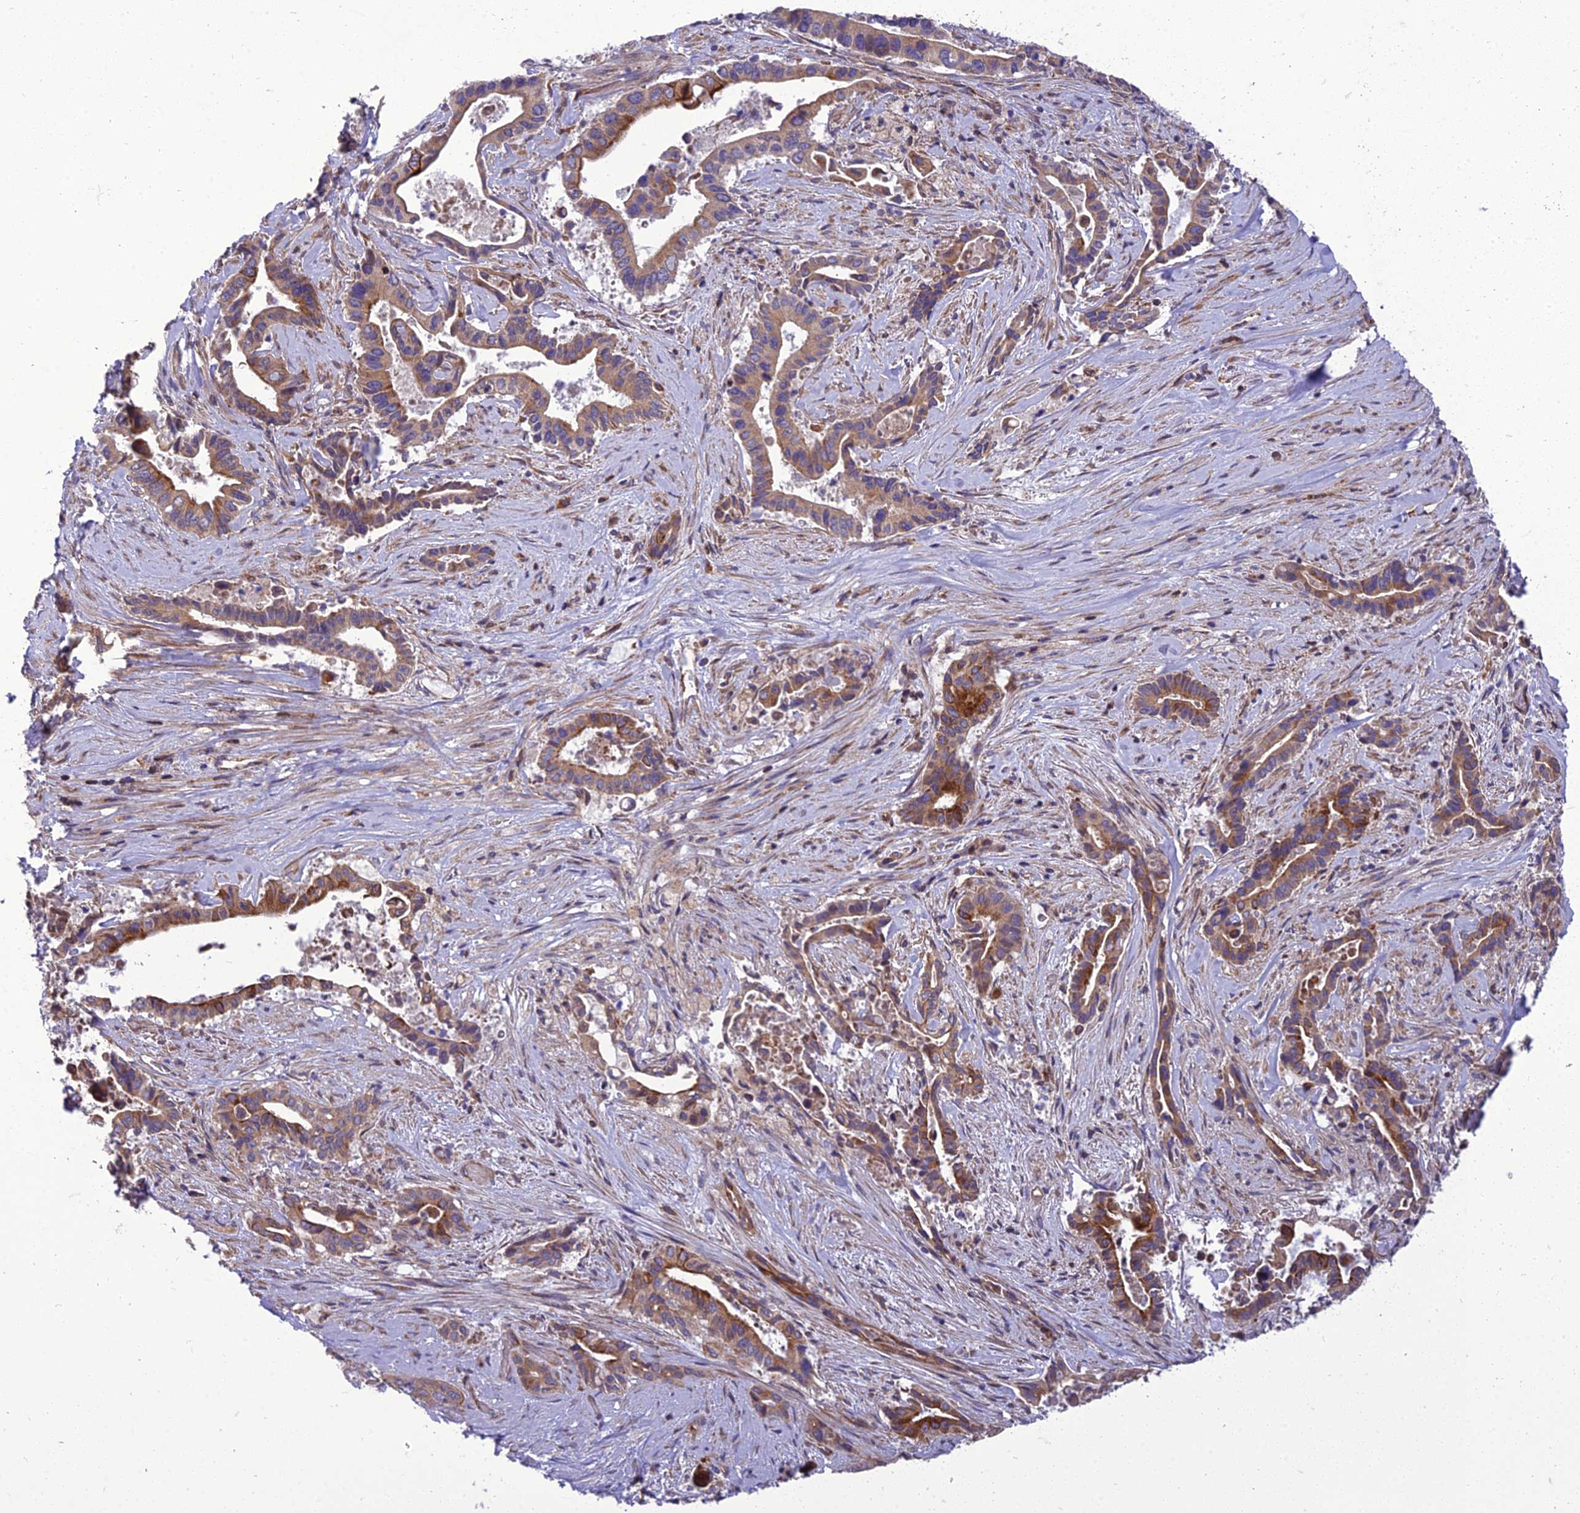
{"staining": {"intensity": "moderate", "quantity": ">75%", "location": "cytoplasmic/membranous"}, "tissue": "pancreatic cancer", "cell_type": "Tumor cells", "image_type": "cancer", "snomed": [{"axis": "morphology", "description": "Adenocarcinoma, NOS"}, {"axis": "topography", "description": "Pancreas"}], "caption": "DAB immunohistochemical staining of human pancreatic cancer (adenocarcinoma) exhibits moderate cytoplasmic/membranous protein expression in about >75% of tumor cells. (Stains: DAB in brown, nuclei in blue, Microscopy: brightfield microscopy at high magnification).", "gene": "GIMAP1", "patient": {"sex": "female", "age": 77}}